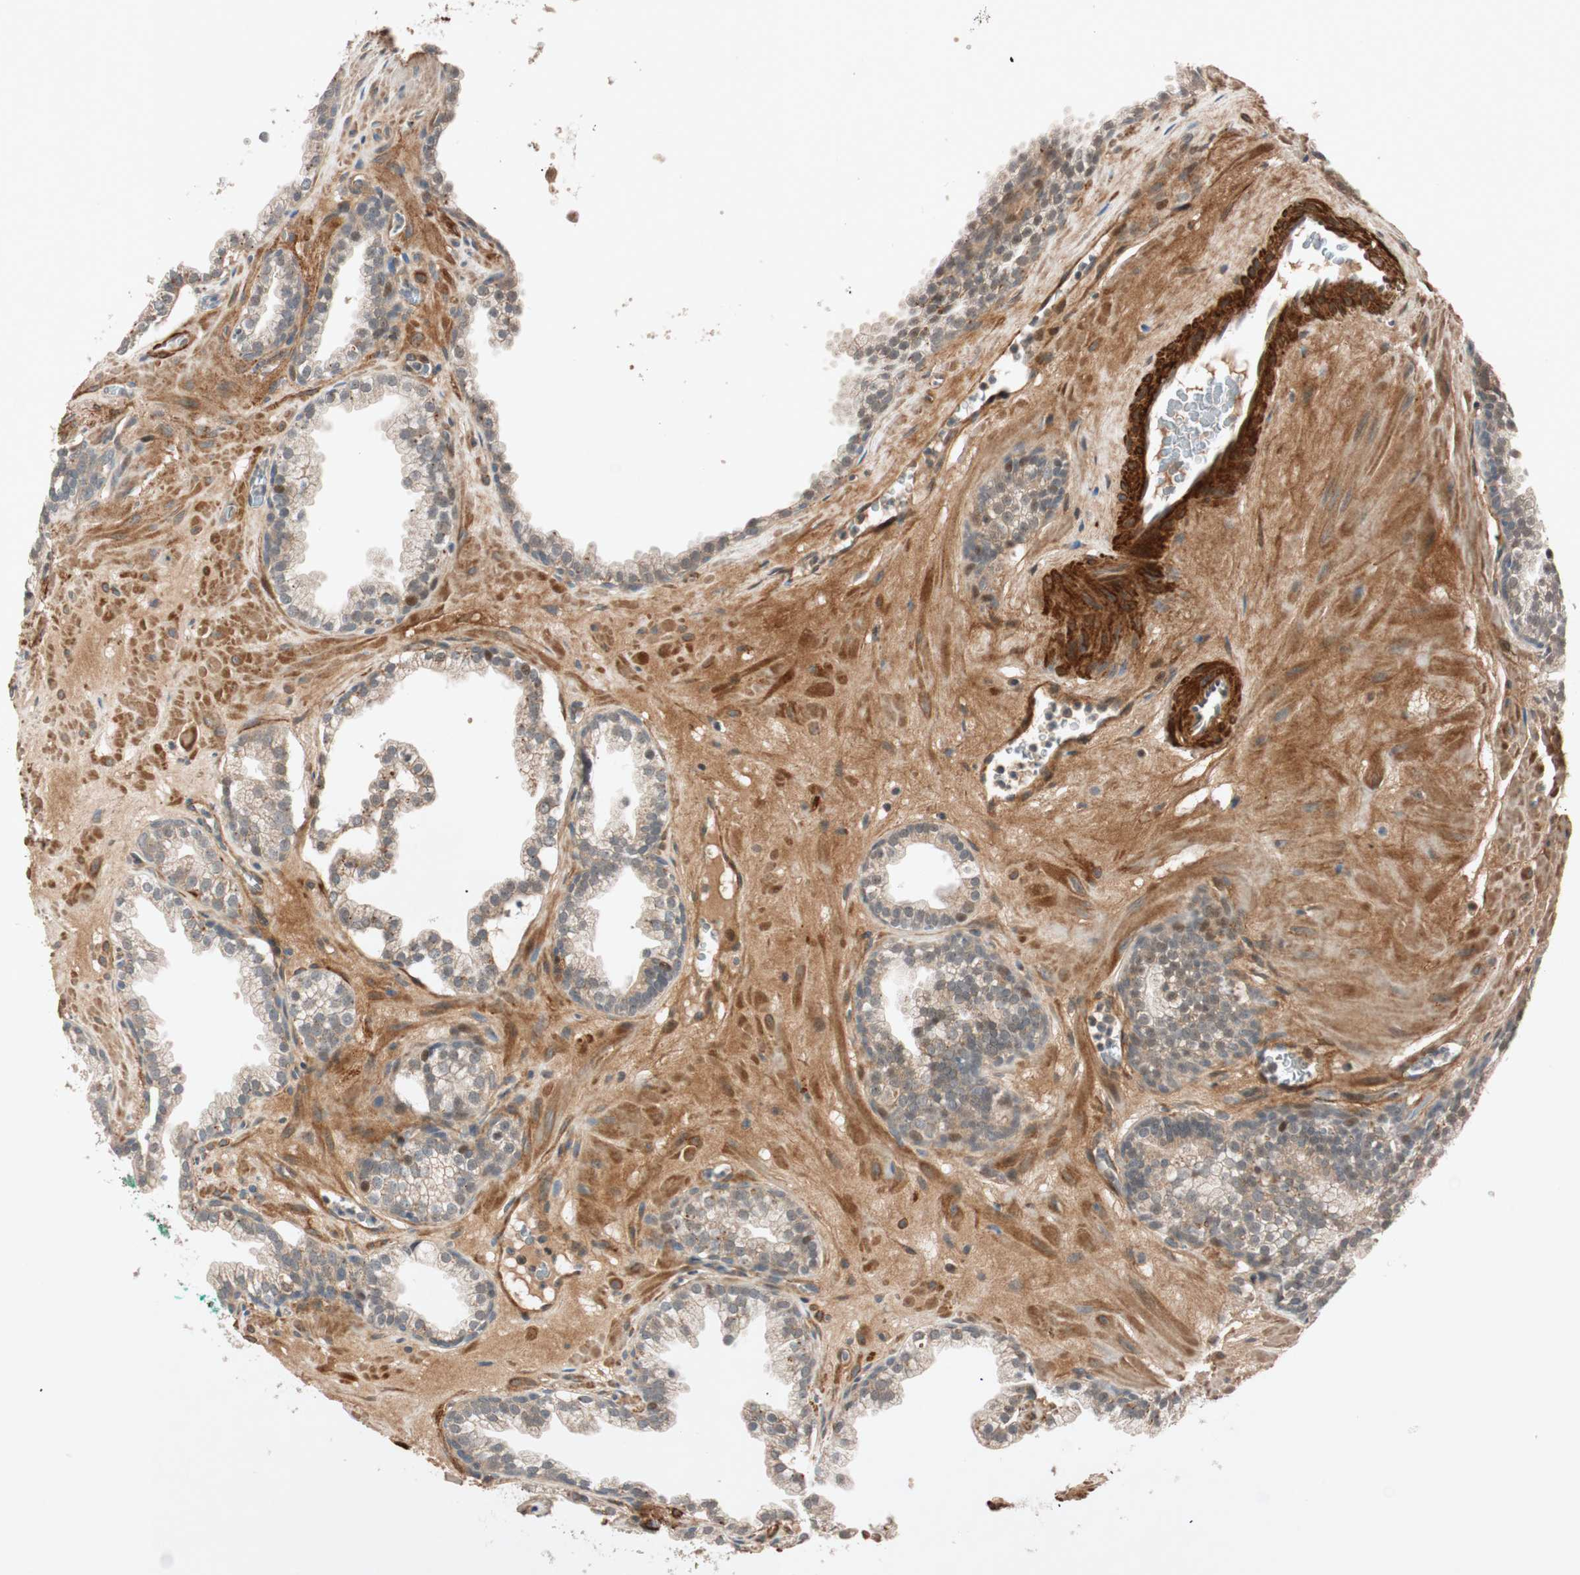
{"staining": {"intensity": "weak", "quantity": "25%-75%", "location": "cytoplasmic/membranous,nuclear"}, "tissue": "prostate cancer", "cell_type": "Tumor cells", "image_type": "cancer", "snomed": [{"axis": "morphology", "description": "Adenocarcinoma, Low grade"}, {"axis": "topography", "description": "Prostate"}], "caption": "Prostate adenocarcinoma (low-grade) stained for a protein exhibits weak cytoplasmic/membranous and nuclear positivity in tumor cells.", "gene": "EPHA6", "patient": {"sex": "male", "age": 57}}